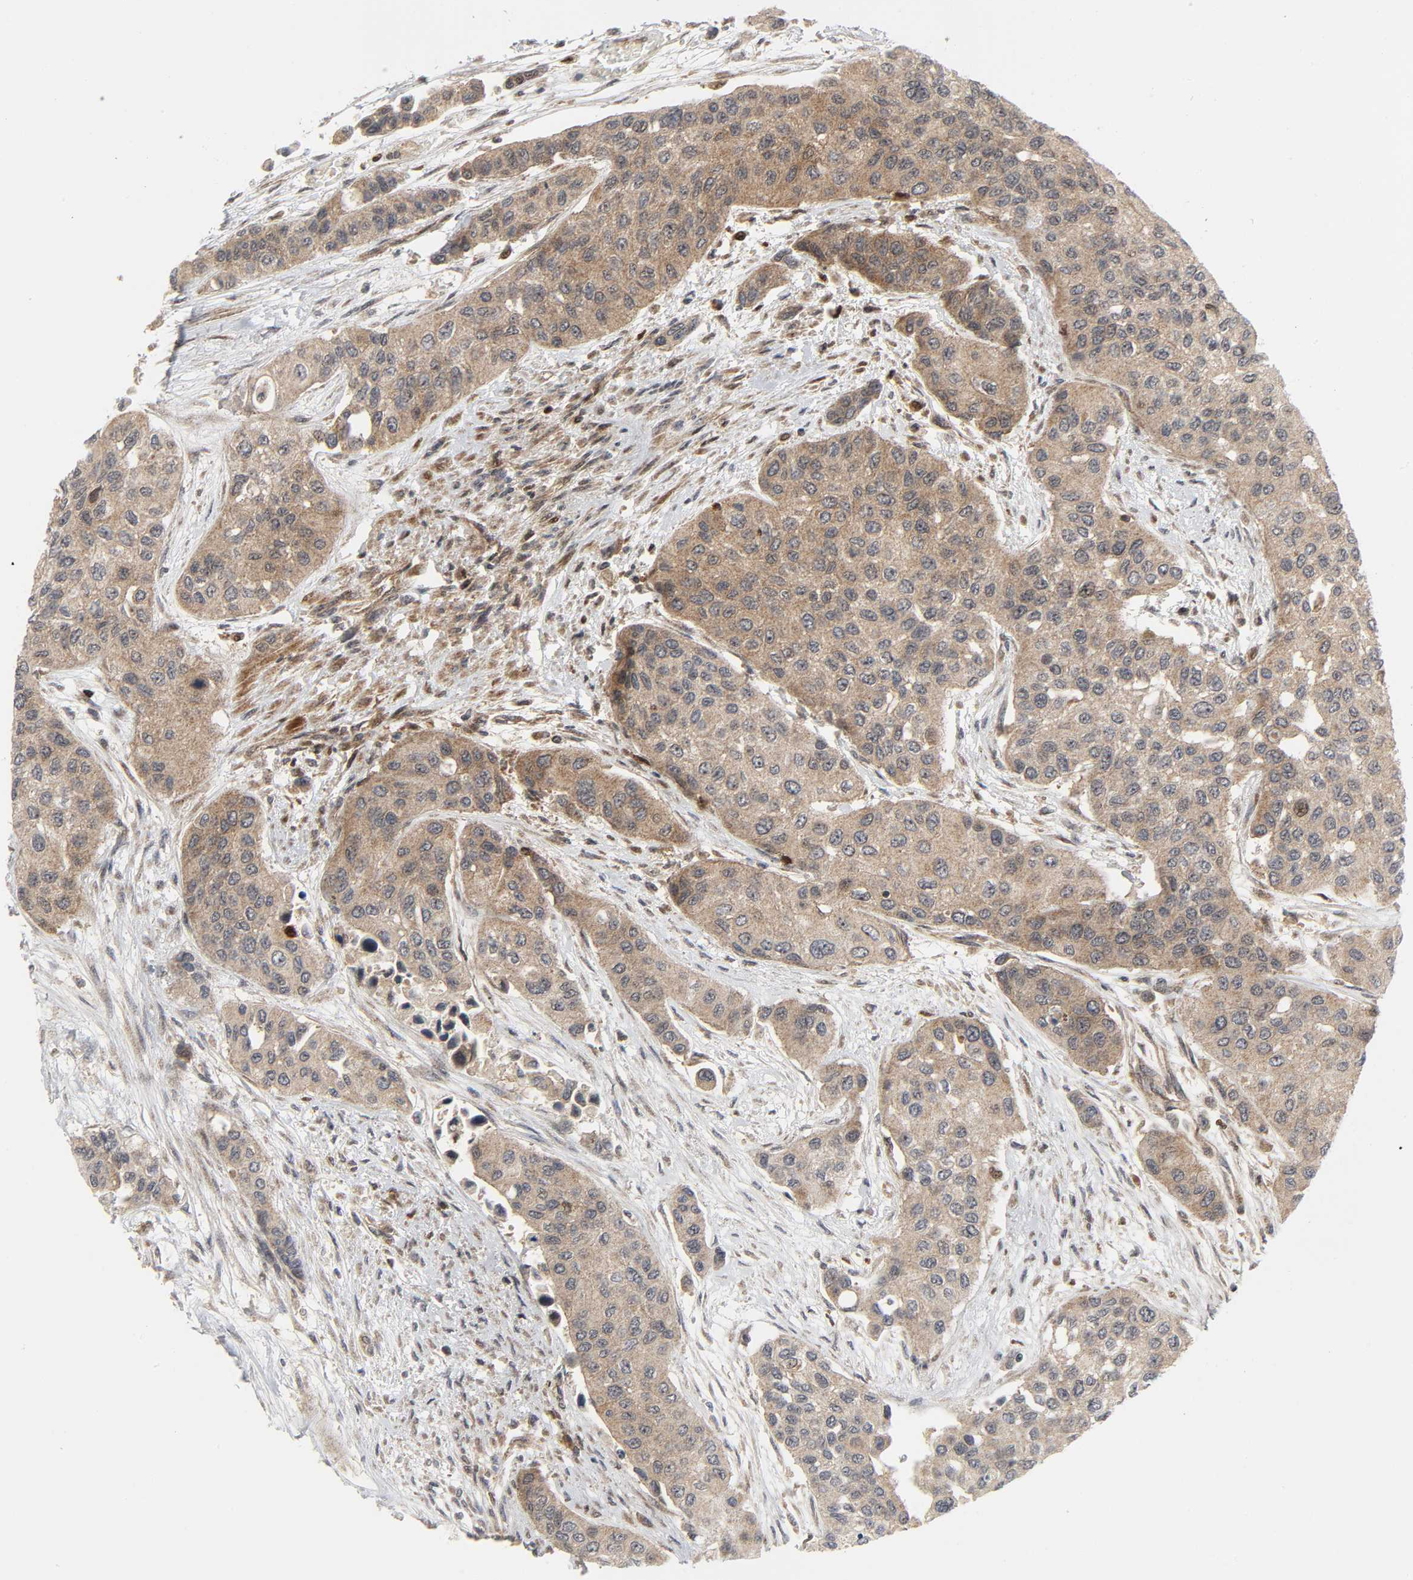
{"staining": {"intensity": "moderate", "quantity": ">75%", "location": "cytoplasmic/membranous"}, "tissue": "urothelial cancer", "cell_type": "Tumor cells", "image_type": "cancer", "snomed": [{"axis": "morphology", "description": "Urothelial carcinoma, High grade"}, {"axis": "topography", "description": "Urinary bladder"}], "caption": "Protein expression analysis of high-grade urothelial carcinoma shows moderate cytoplasmic/membranous staining in about >75% of tumor cells. (IHC, brightfield microscopy, high magnification).", "gene": "CHUK", "patient": {"sex": "female", "age": 56}}